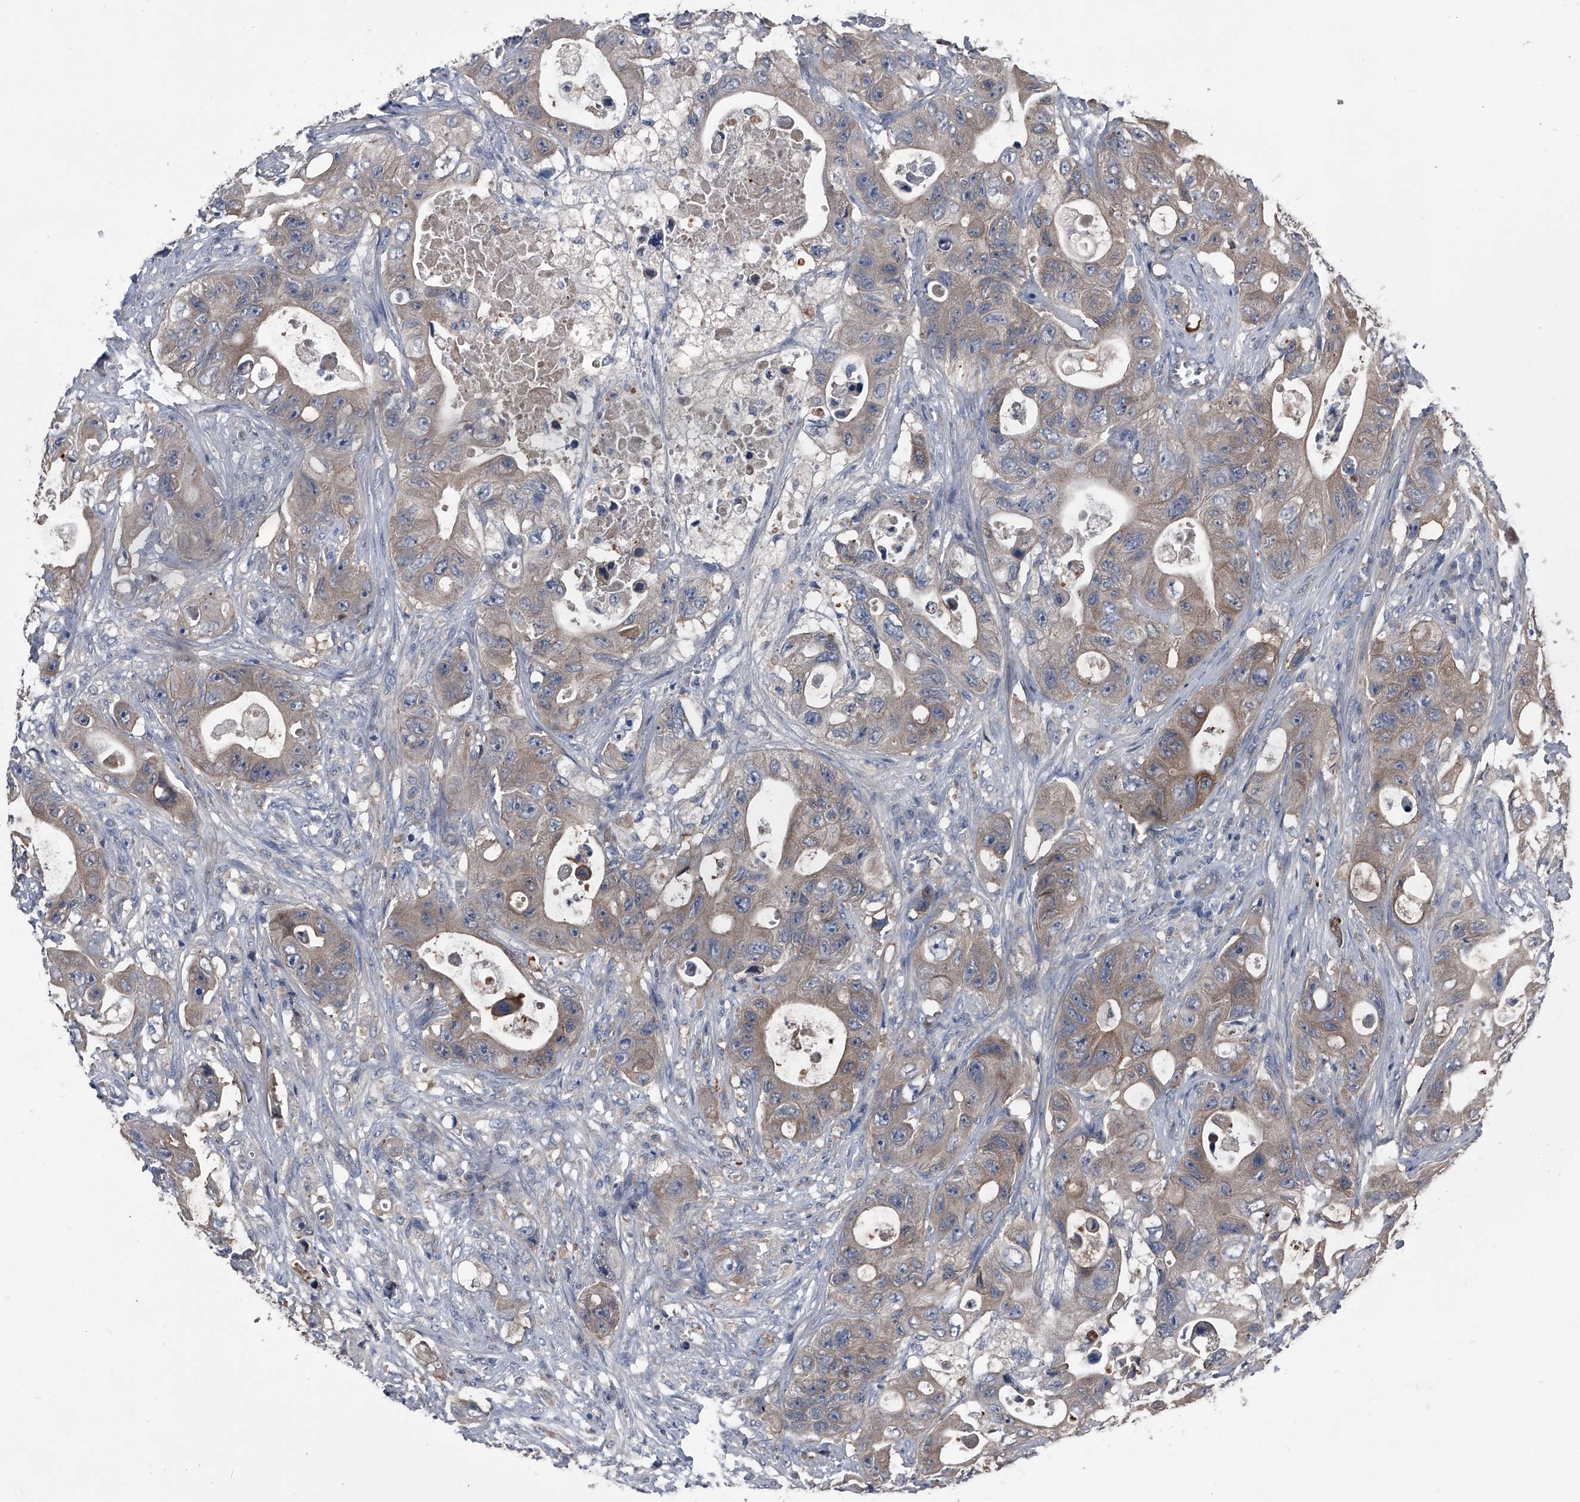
{"staining": {"intensity": "weak", "quantity": ">75%", "location": "cytoplasmic/membranous"}, "tissue": "colorectal cancer", "cell_type": "Tumor cells", "image_type": "cancer", "snomed": [{"axis": "morphology", "description": "Adenocarcinoma, NOS"}, {"axis": "topography", "description": "Colon"}], "caption": "DAB (3,3'-diaminobenzidine) immunohistochemical staining of colorectal cancer (adenocarcinoma) reveals weak cytoplasmic/membranous protein expression in about >75% of tumor cells.", "gene": "KIF13A", "patient": {"sex": "female", "age": 46}}